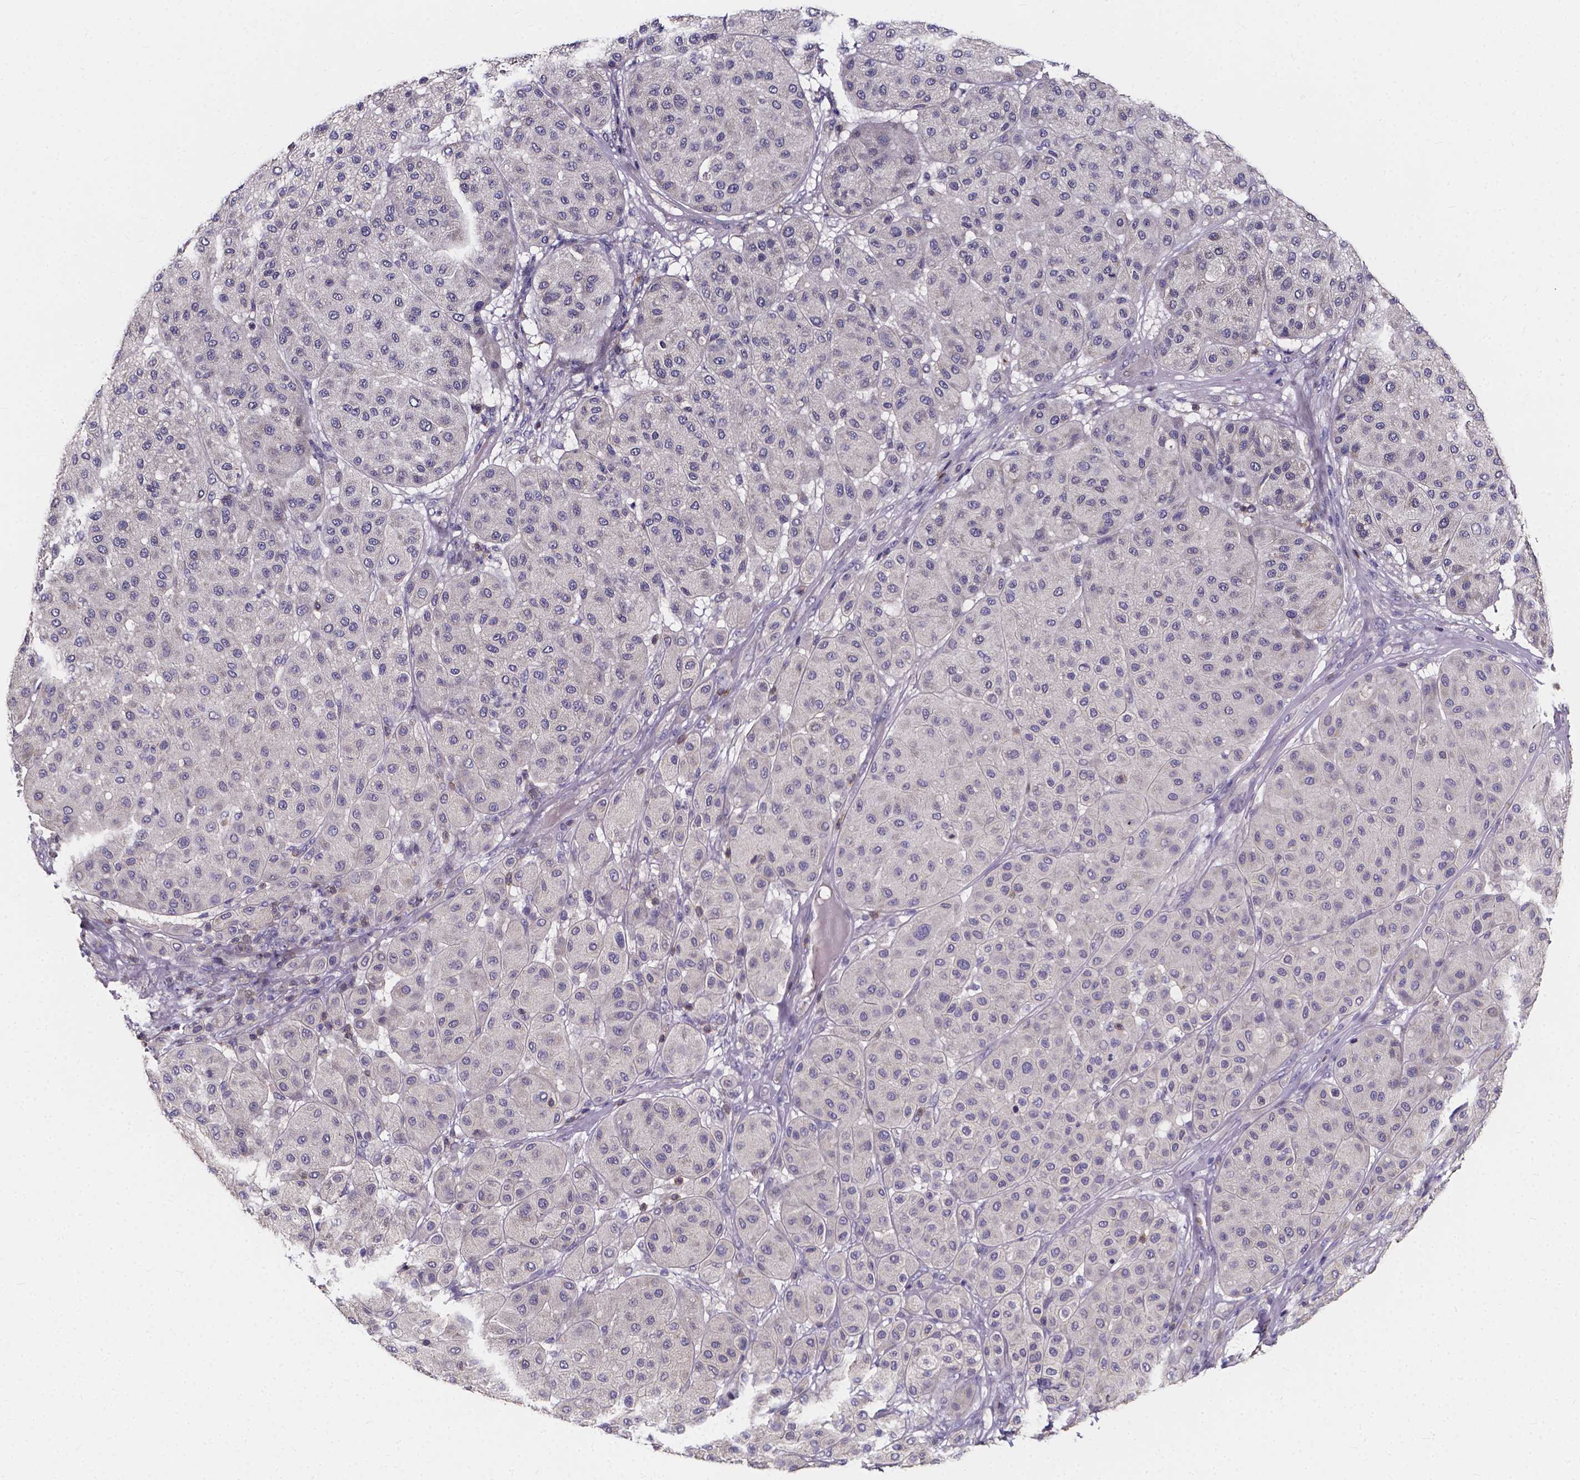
{"staining": {"intensity": "negative", "quantity": "none", "location": "none"}, "tissue": "melanoma", "cell_type": "Tumor cells", "image_type": "cancer", "snomed": [{"axis": "morphology", "description": "Malignant melanoma, Metastatic site"}, {"axis": "topography", "description": "Smooth muscle"}], "caption": "Photomicrograph shows no significant protein staining in tumor cells of malignant melanoma (metastatic site).", "gene": "THEMIS", "patient": {"sex": "male", "age": 41}}